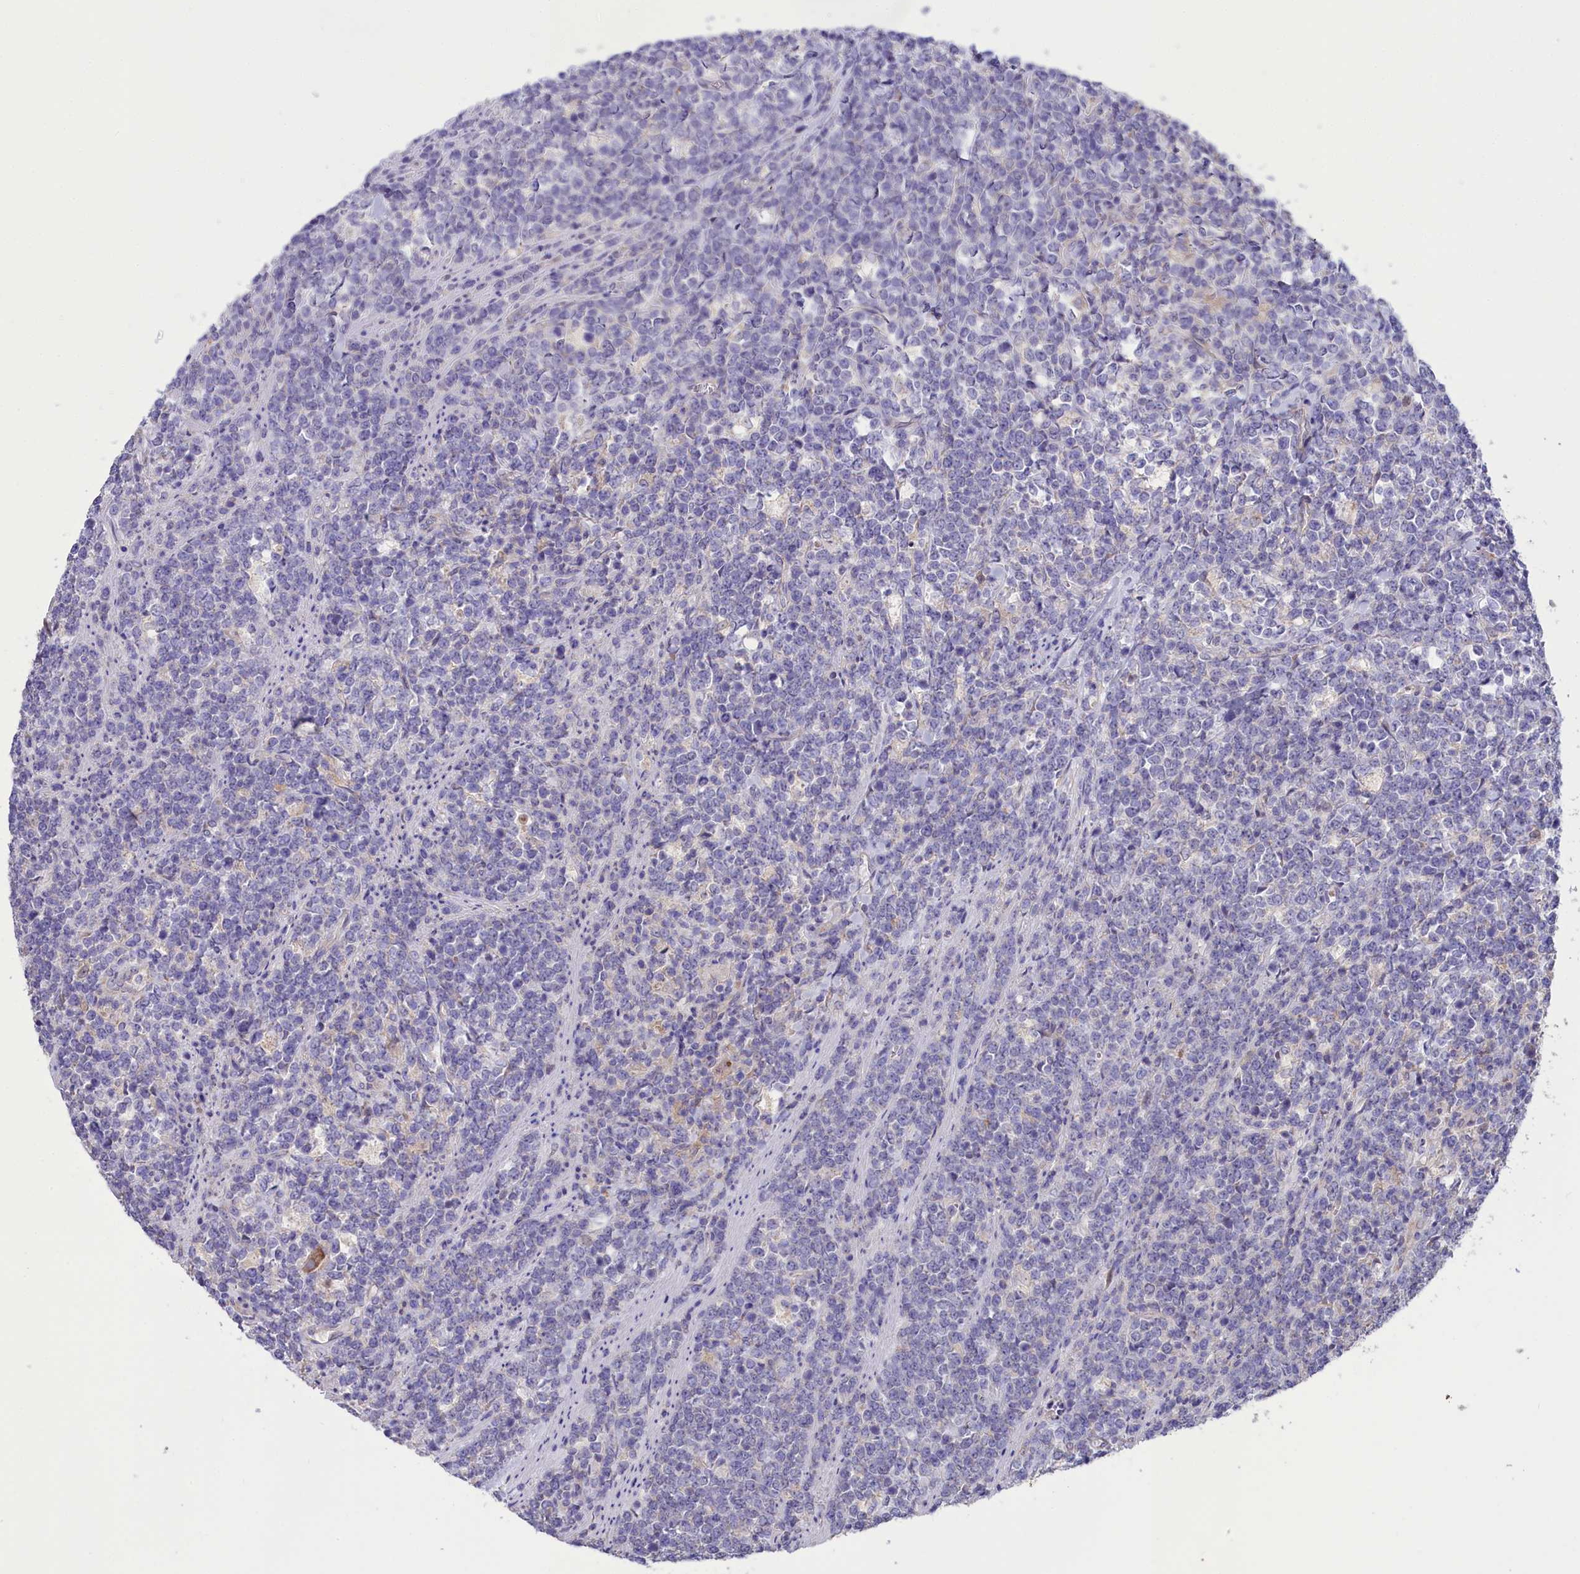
{"staining": {"intensity": "negative", "quantity": "none", "location": "none"}, "tissue": "lymphoma", "cell_type": "Tumor cells", "image_type": "cancer", "snomed": [{"axis": "morphology", "description": "Malignant lymphoma, non-Hodgkin's type, High grade"}, {"axis": "topography", "description": "Small intestine"}], "caption": "Immunohistochemistry micrograph of high-grade malignant lymphoma, non-Hodgkin's type stained for a protein (brown), which displays no staining in tumor cells. (Immunohistochemistry (ihc), brightfield microscopy, high magnification).", "gene": "CYP2U1", "patient": {"sex": "male", "age": 8}}